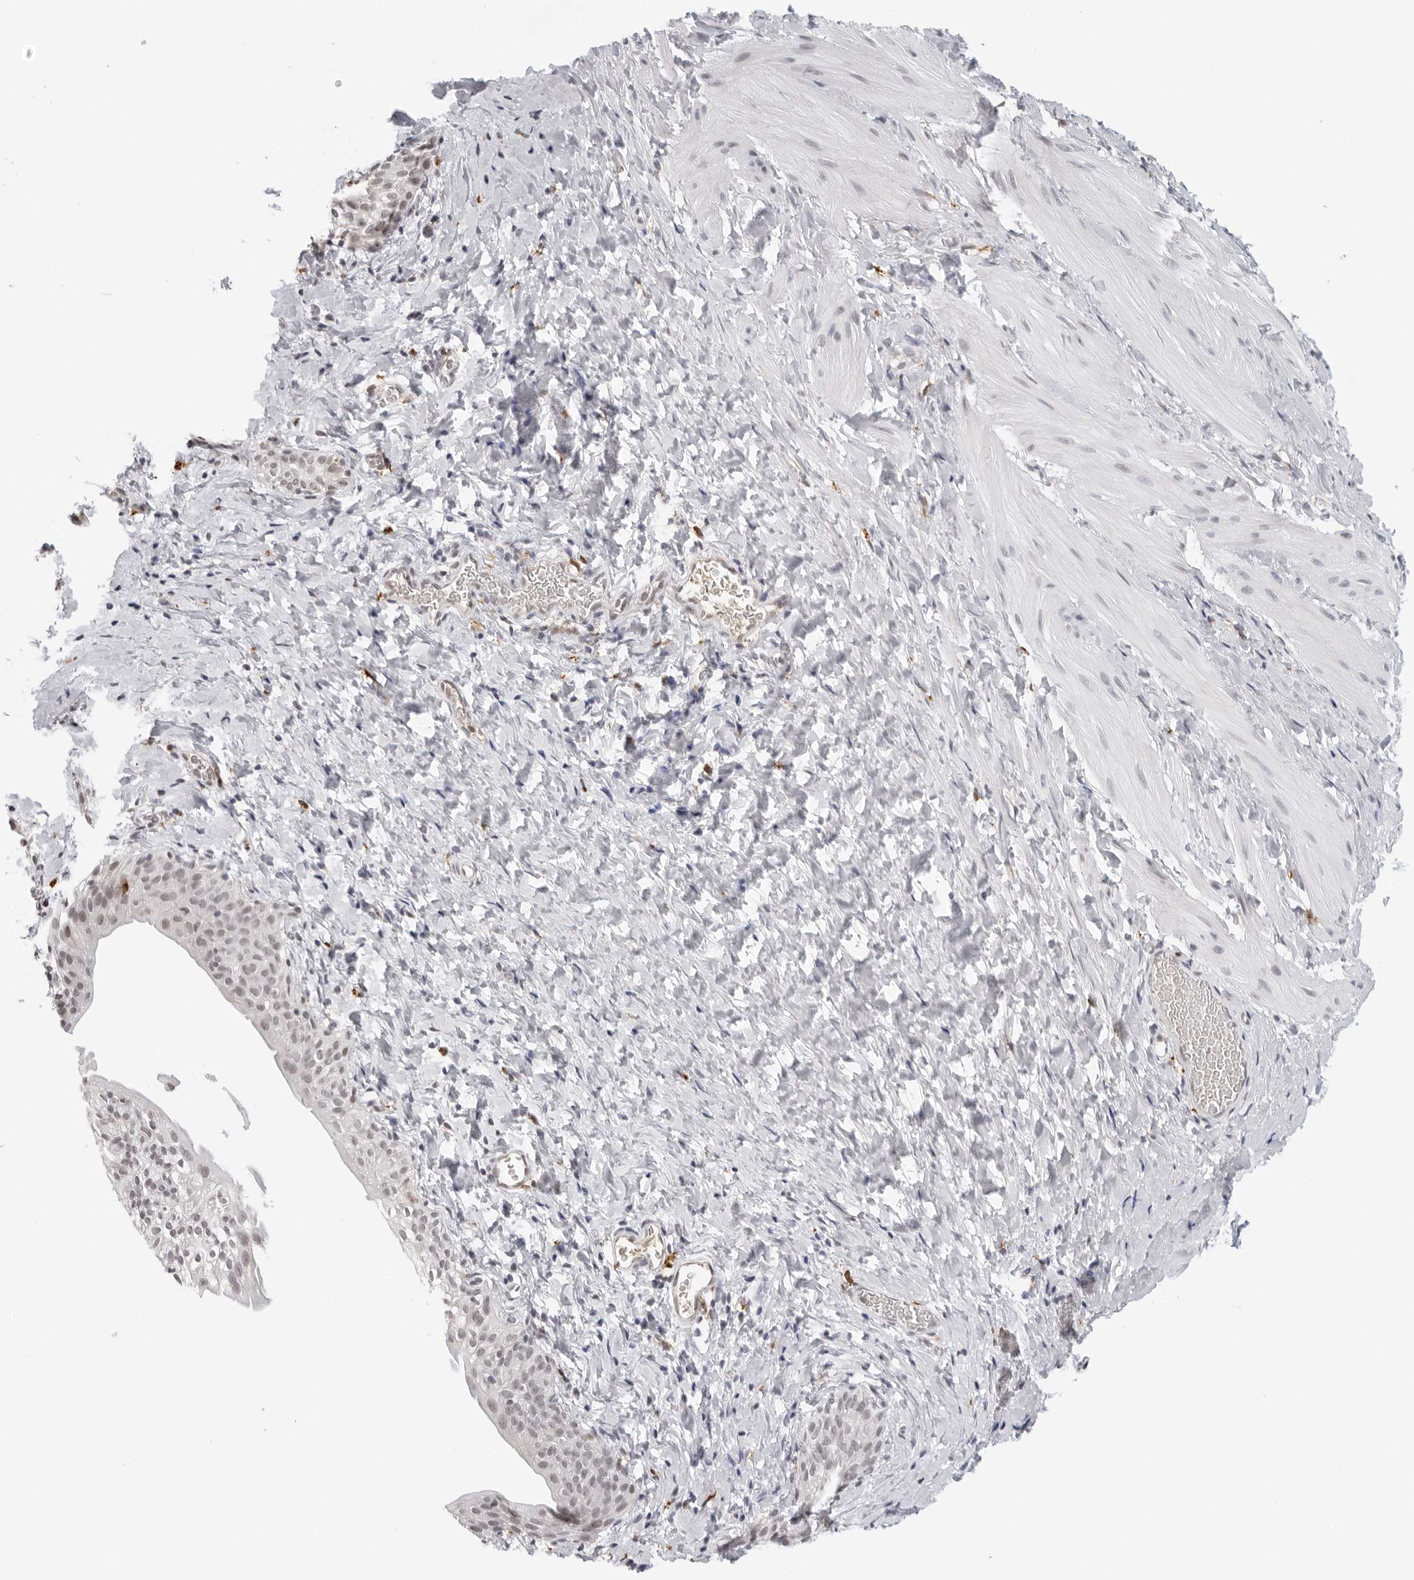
{"staining": {"intensity": "negative", "quantity": "none", "location": "none"}, "tissue": "smooth muscle", "cell_type": "Smooth muscle cells", "image_type": "normal", "snomed": [{"axis": "morphology", "description": "Normal tissue, NOS"}, {"axis": "topography", "description": "Smooth muscle"}], "caption": "Immunohistochemical staining of unremarkable human smooth muscle displays no significant staining in smooth muscle cells.", "gene": "MSH6", "patient": {"sex": "male", "age": 16}}